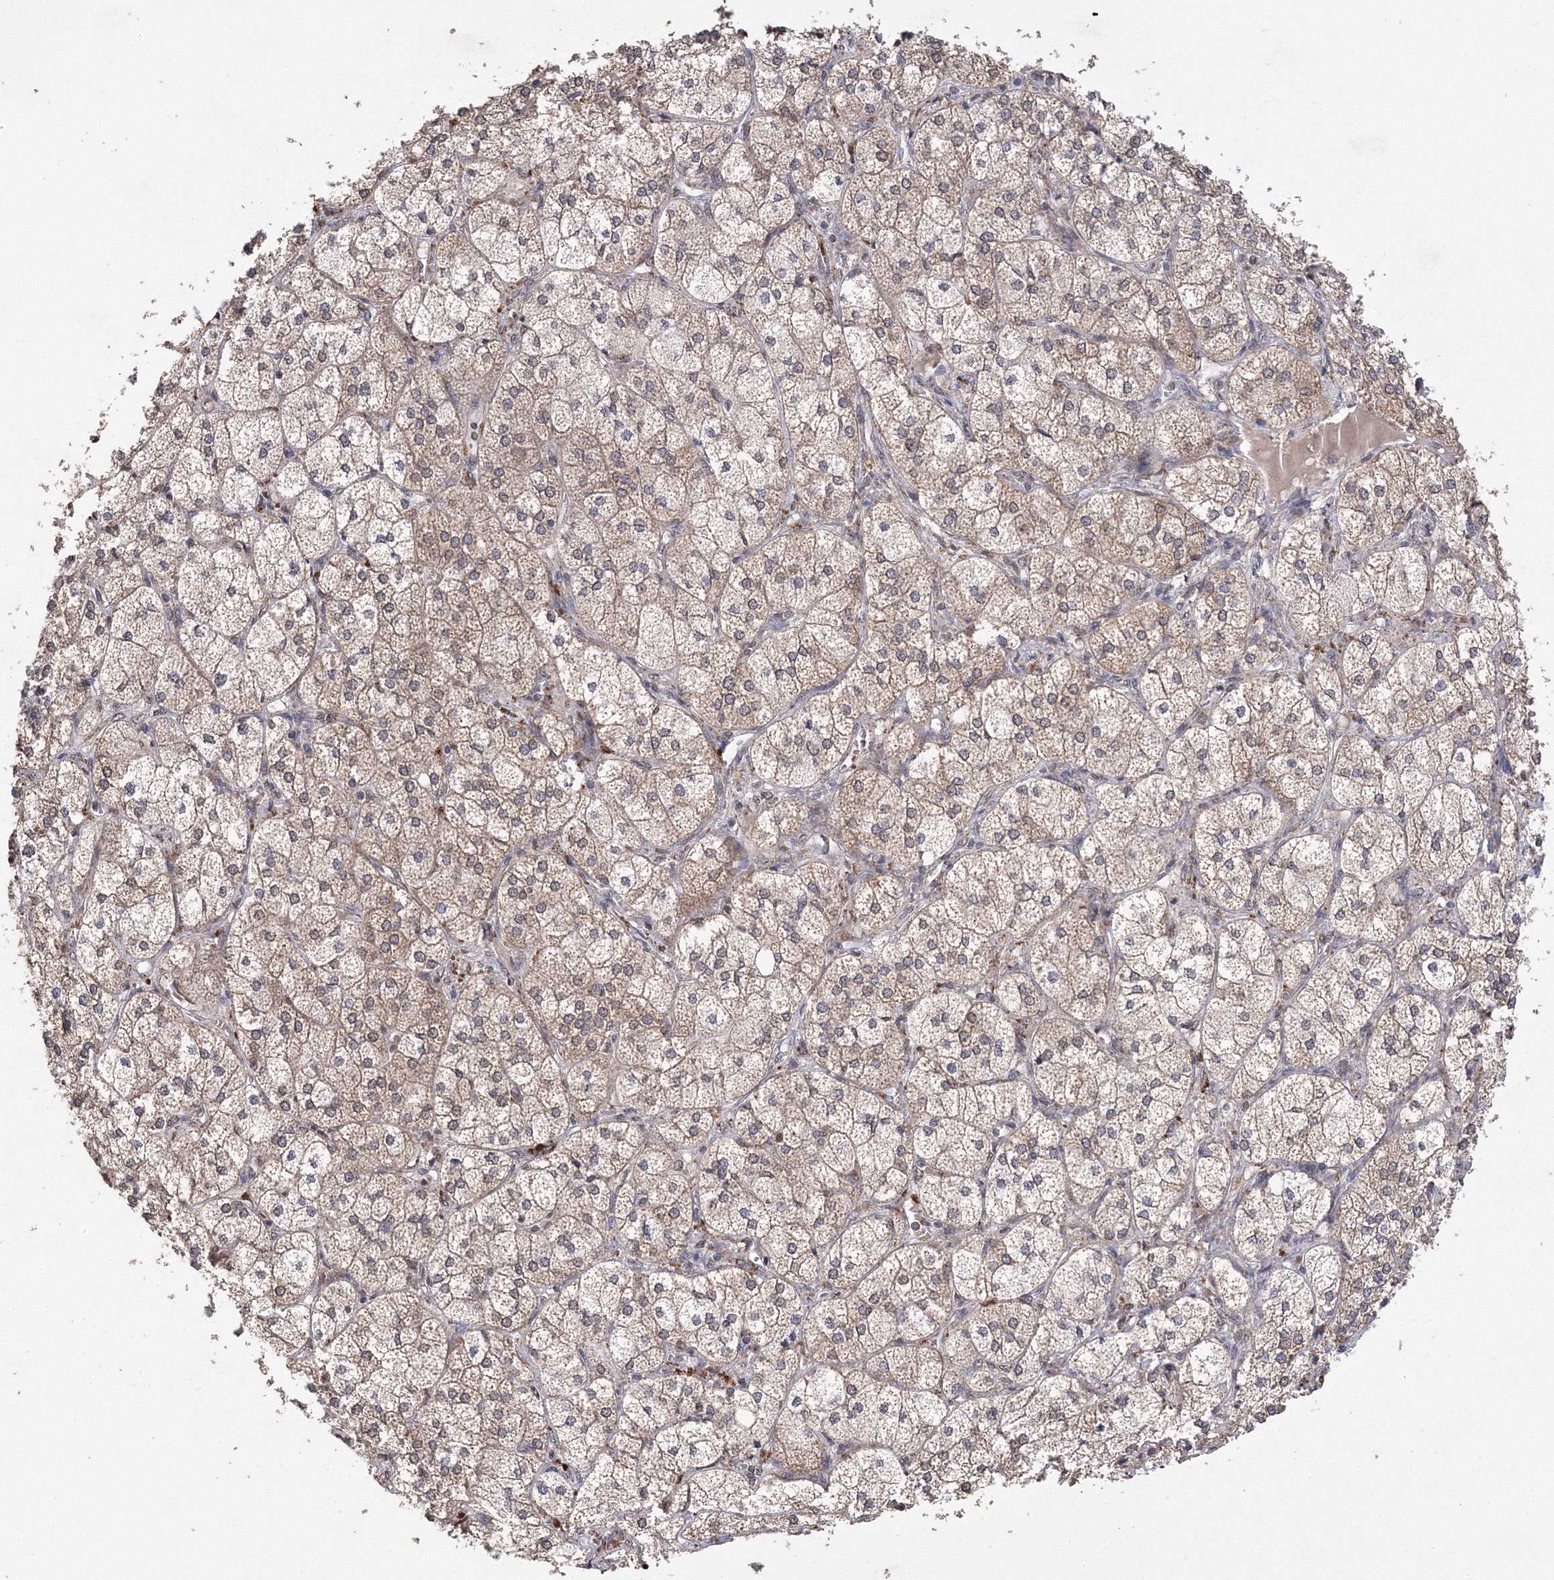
{"staining": {"intensity": "moderate", "quantity": ">75%", "location": "cytoplasmic/membranous"}, "tissue": "adrenal gland", "cell_type": "Glandular cells", "image_type": "normal", "snomed": [{"axis": "morphology", "description": "Normal tissue, NOS"}, {"axis": "topography", "description": "Adrenal gland"}], "caption": "The image reveals staining of benign adrenal gland, revealing moderate cytoplasmic/membranous protein positivity (brown color) within glandular cells.", "gene": "GPN1", "patient": {"sex": "female", "age": 61}}